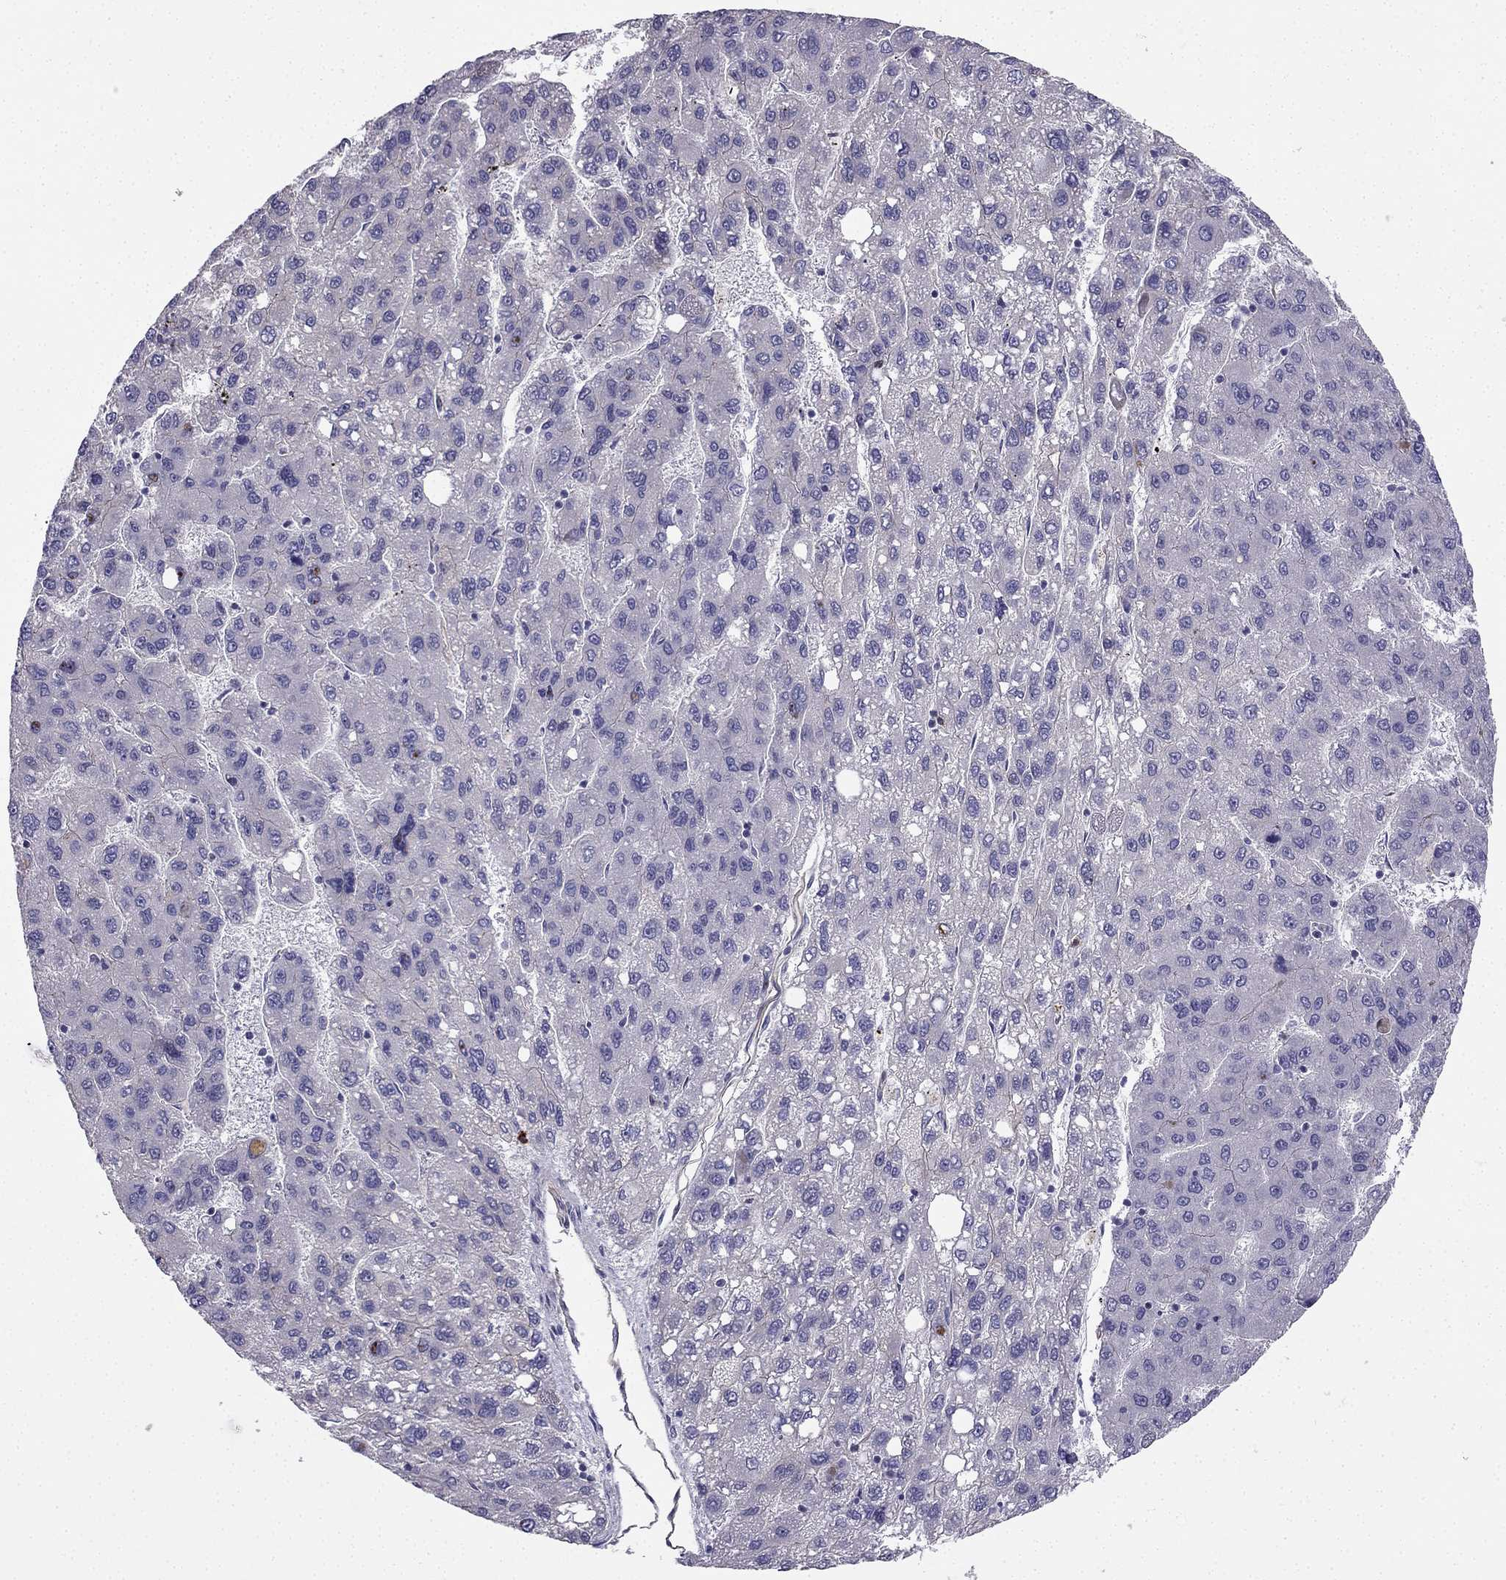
{"staining": {"intensity": "negative", "quantity": "none", "location": "none"}, "tissue": "liver cancer", "cell_type": "Tumor cells", "image_type": "cancer", "snomed": [{"axis": "morphology", "description": "Carcinoma, Hepatocellular, NOS"}, {"axis": "topography", "description": "Liver"}], "caption": "A histopathology image of hepatocellular carcinoma (liver) stained for a protein reveals no brown staining in tumor cells.", "gene": "ENOX1", "patient": {"sex": "female", "age": 82}}